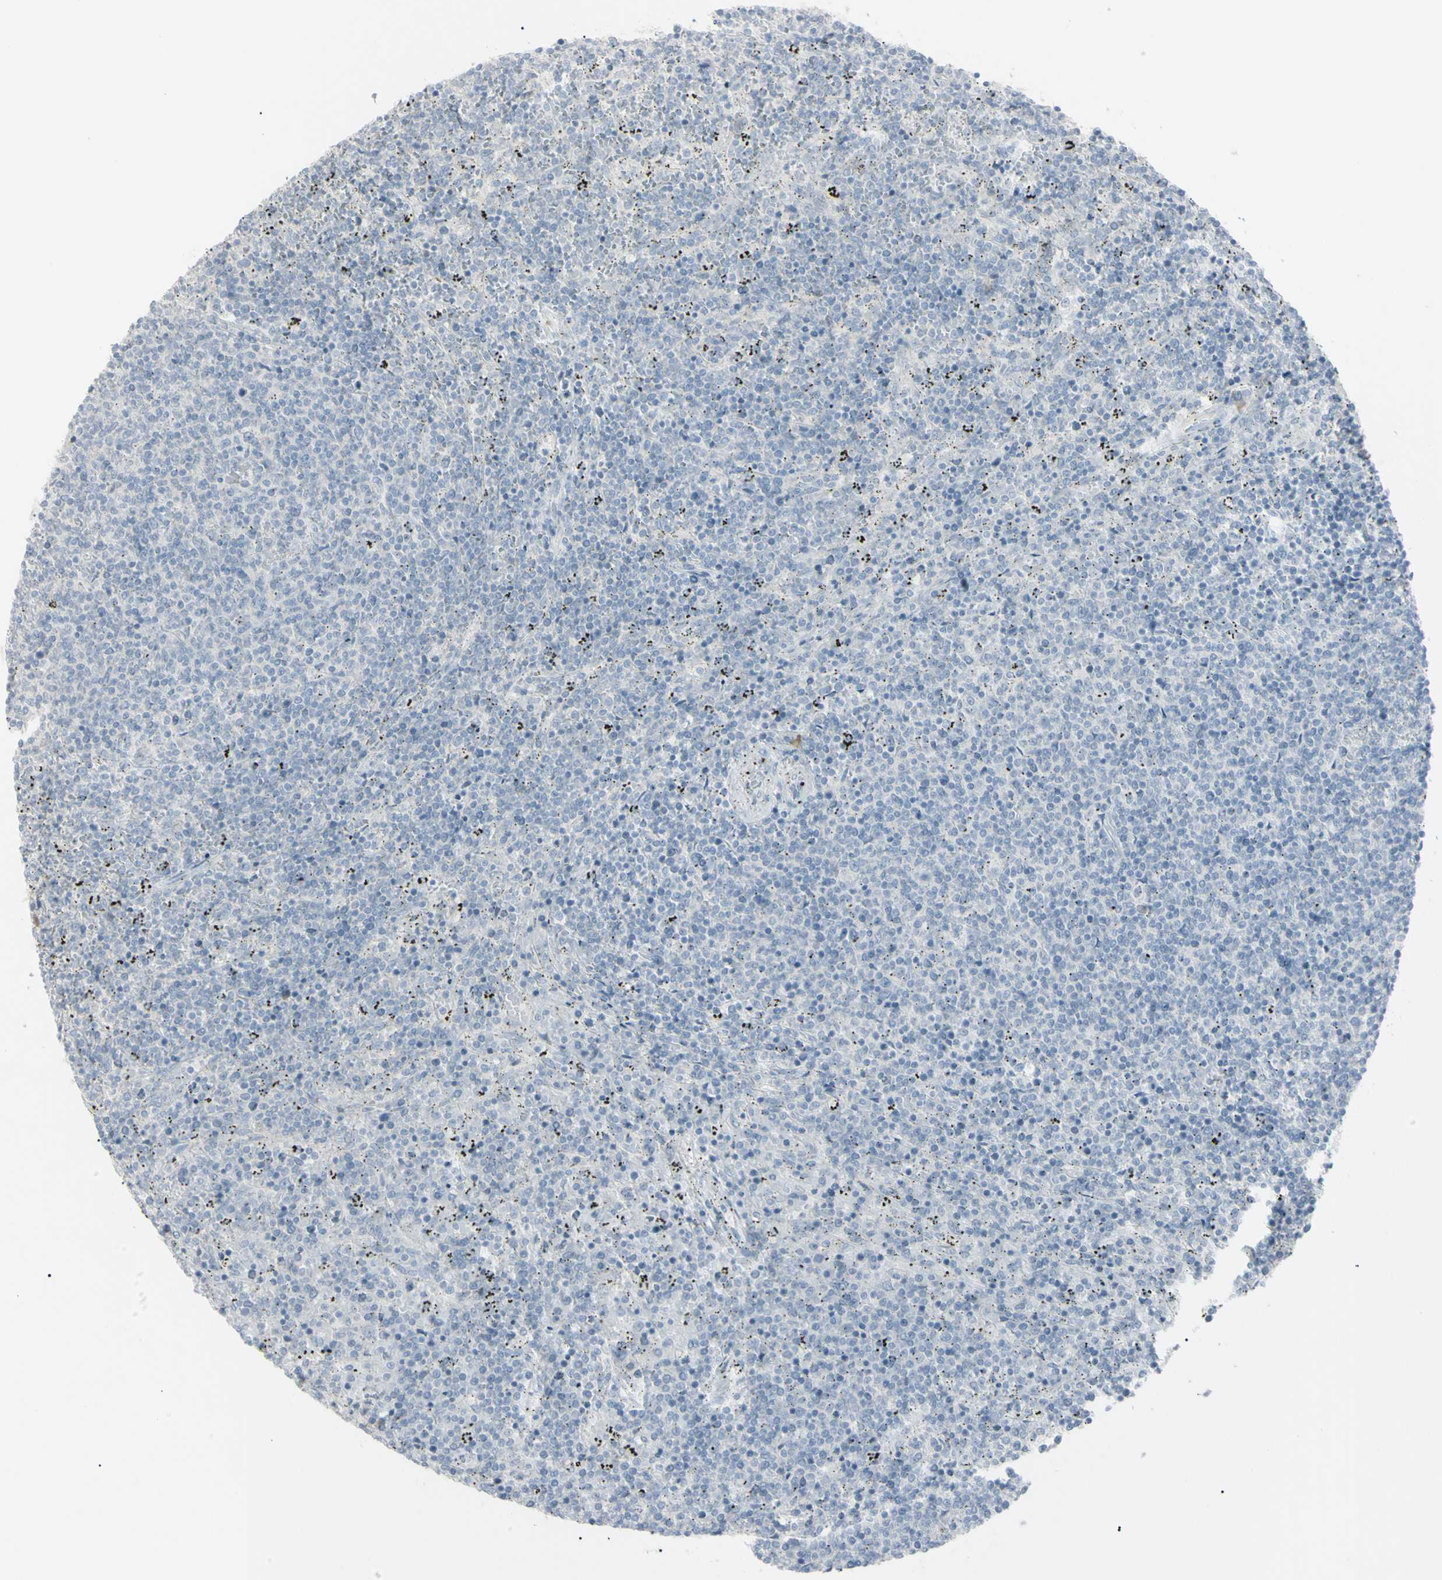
{"staining": {"intensity": "negative", "quantity": "none", "location": "none"}, "tissue": "lymphoma", "cell_type": "Tumor cells", "image_type": "cancer", "snomed": [{"axis": "morphology", "description": "Malignant lymphoma, non-Hodgkin's type, Low grade"}, {"axis": "topography", "description": "Spleen"}], "caption": "A micrograph of low-grade malignant lymphoma, non-Hodgkin's type stained for a protein shows no brown staining in tumor cells. The staining is performed using DAB brown chromogen with nuclei counter-stained in using hematoxylin.", "gene": "PIP", "patient": {"sex": "female", "age": 50}}